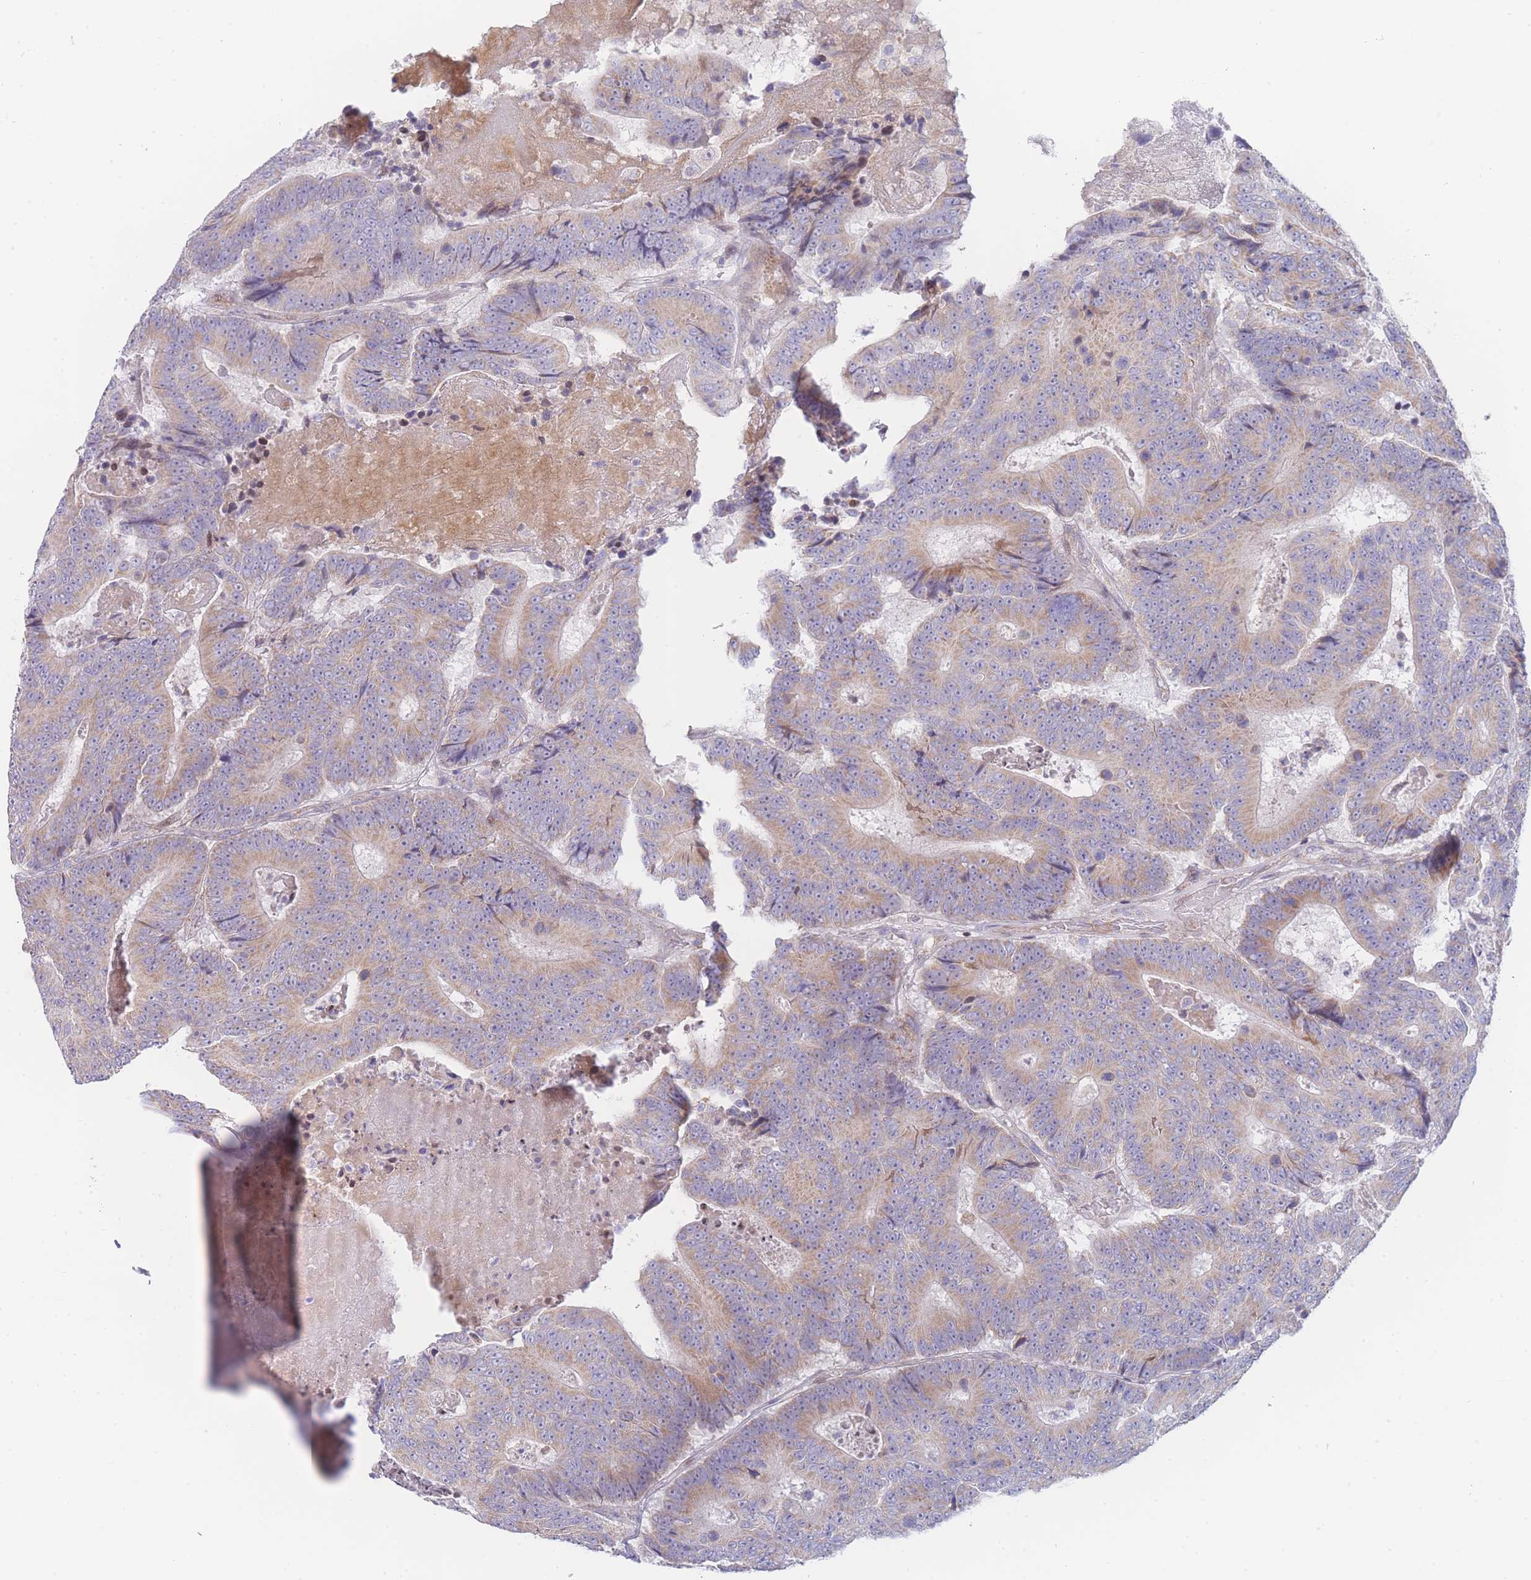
{"staining": {"intensity": "weak", "quantity": "25%-75%", "location": "cytoplasmic/membranous"}, "tissue": "colorectal cancer", "cell_type": "Tumor cells", "image_type": "cancer", "snomed": [{"axis": "morphology", "description": "Adenocarcinoma, NOS"}, {"axis": "topography", "description": "Colon"}], "caption": "Immunohistochemistry (IHC) of human colorectal cancer (adenocarcinoma) reveals low levels of weak cytoplasmic/membranous expression in approximately 25%-75% of tumor cells.", "gene": "GPAM", "patient": {"sex": "male", "age": 83}}